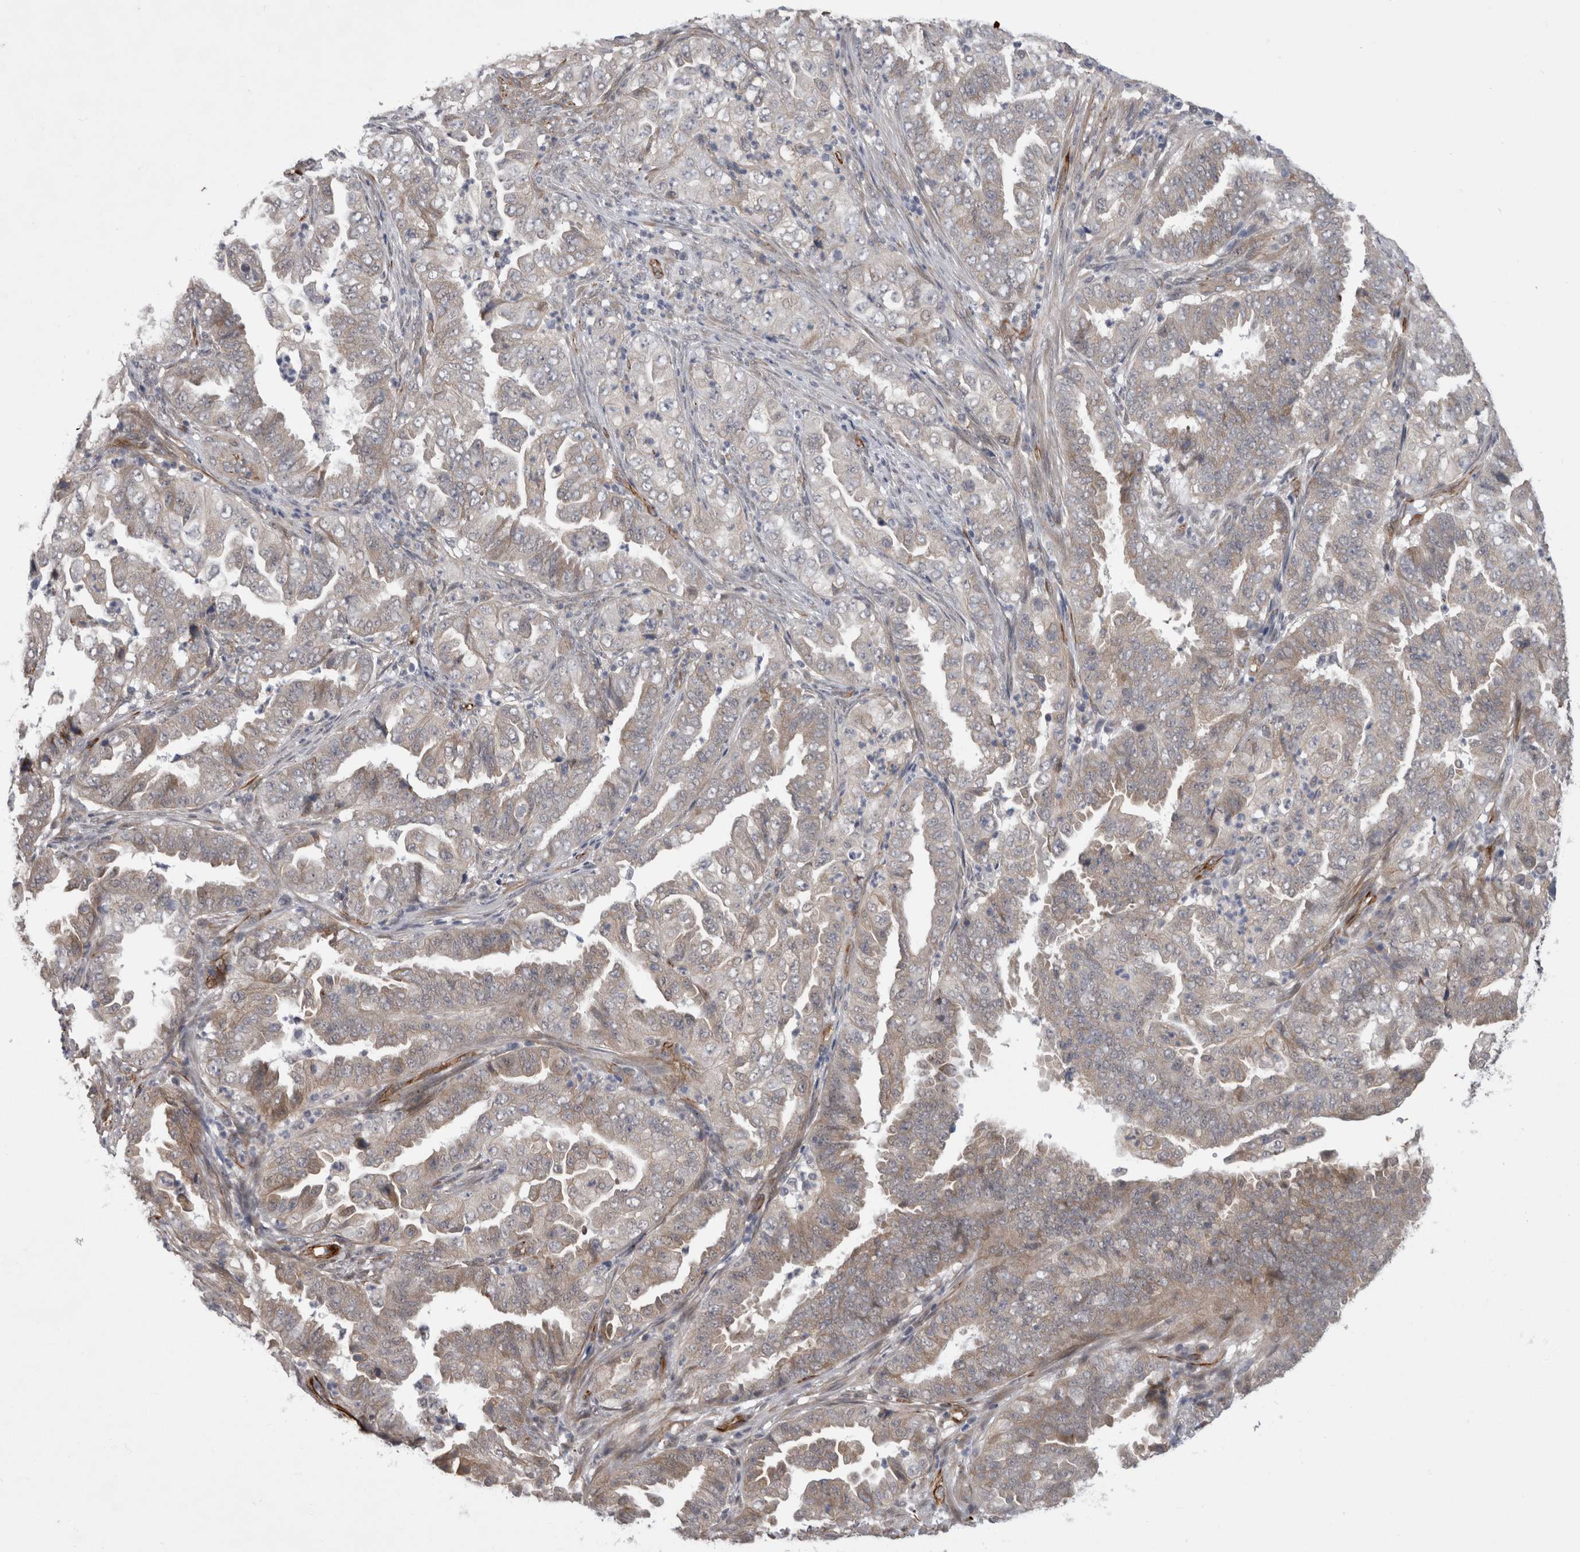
{"staining": {"intensity": "weak", "quantity": "25%-75%", "location": "cytoplasmic/membranous"}, "tissue": "endometrial cancer", "cell_type": "Tumor cells", "image_type": "cancer", "snomed": [{"axis": "morphology", "description": "Adenocarcinoma, NOS"}, {"axis": "topography", "description": "Endometrium"}], "caption": "The photomicrograph exhibits a brown stain indicating the presence of a protein in the cytoplasmic/membranous of tumor cells in endometrial cancer.", "gene": "FAM83H", "patient": {"sex": "female", "age": 51}}